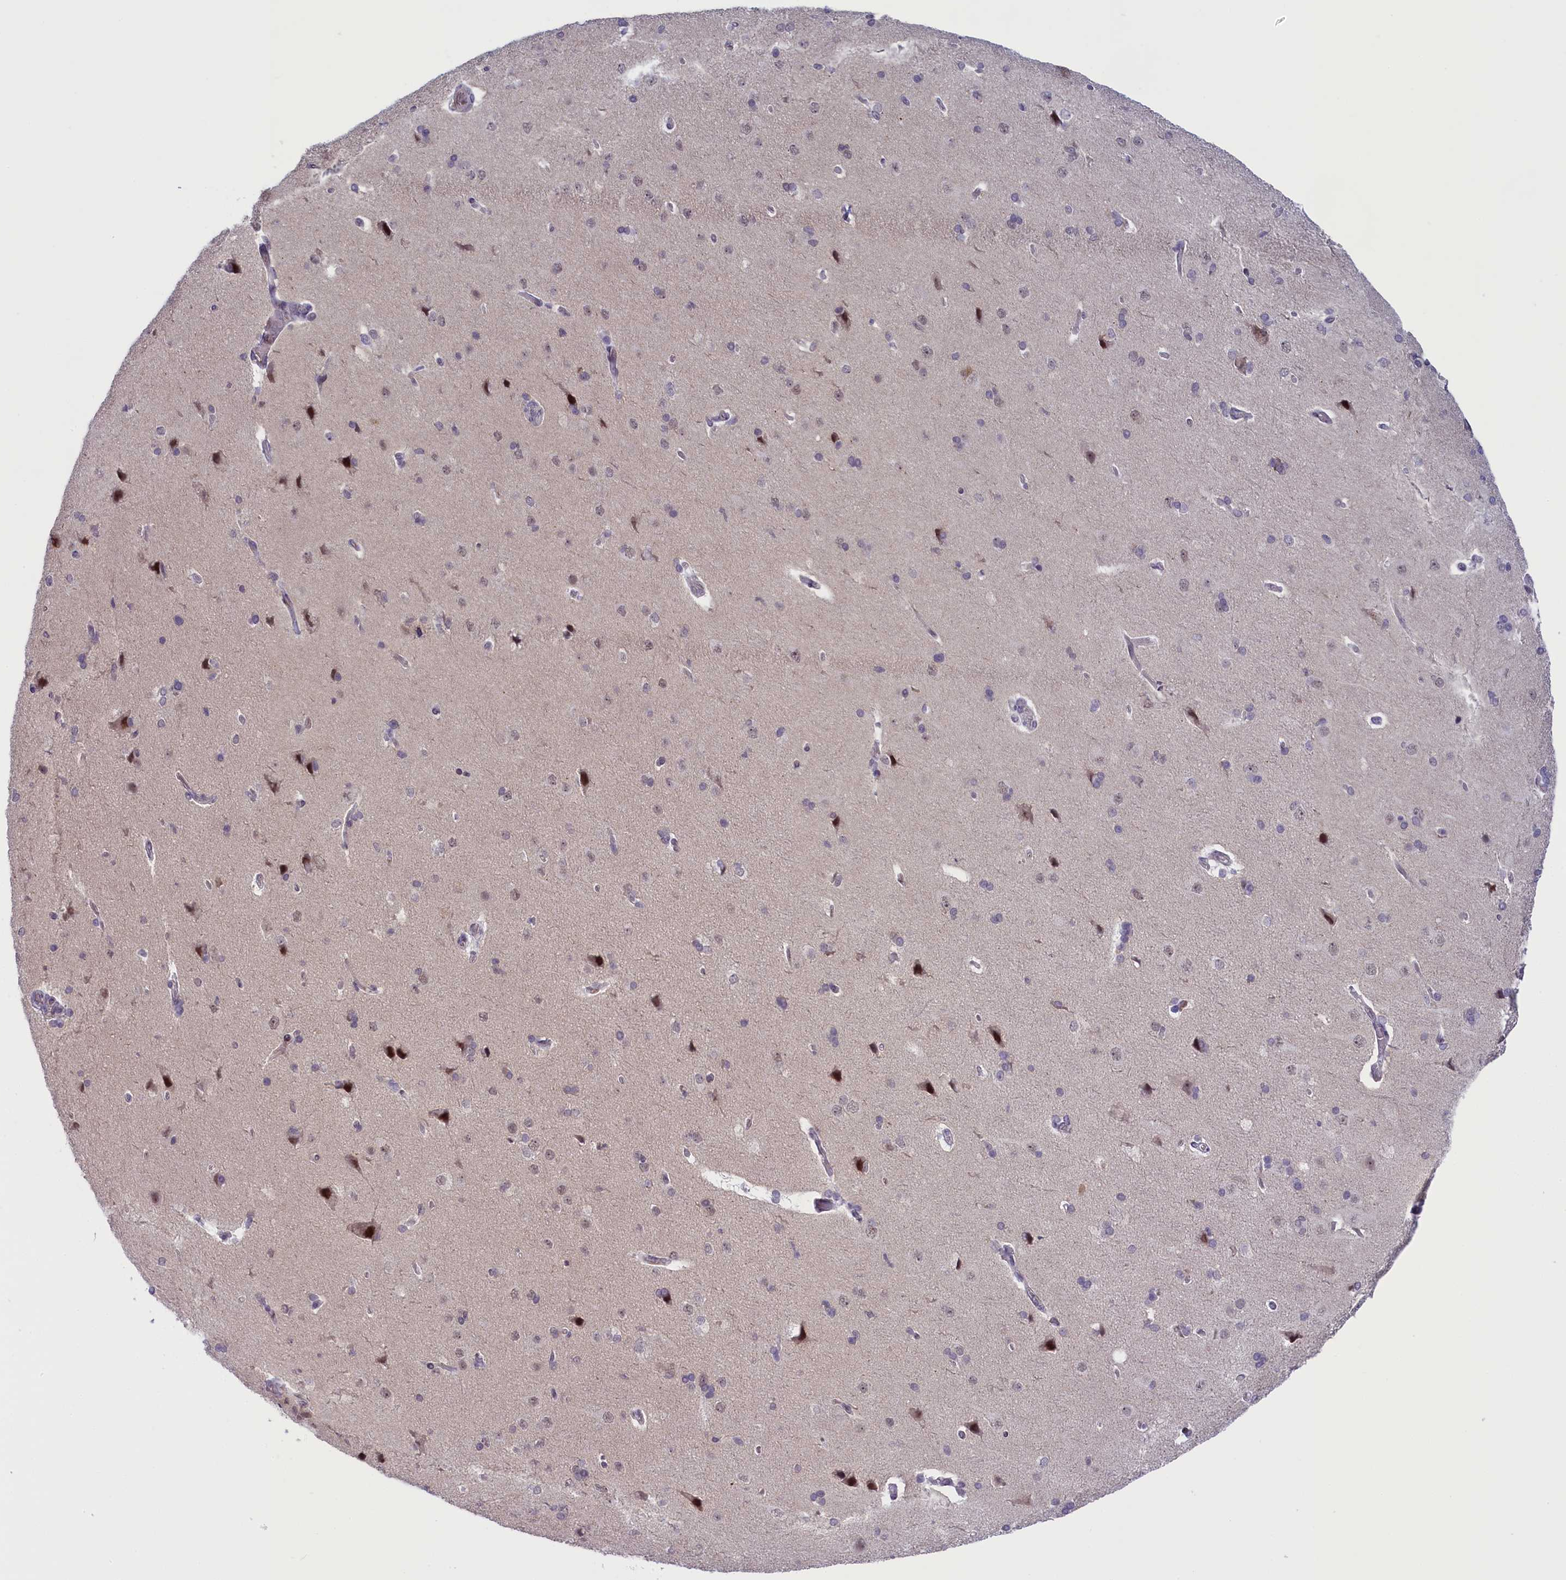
{"staining": {"intensity": "negative", "quantity": "none", "location": "none"}, "tissue": "cerebral cortex", "cell_type": "Endothelial cells", "image_type": "normal", "snomed": [{"axis": "morphology", "description": "Normal tissue, NOS"}, {"axis": "topography", "description": "Cerebral cortex"}], "caption": "An immunohistochemistry (IHC) photomicrograph of normal cerebral cortex is shown. There is no staining in endothelial cells of cerebral cortex.", "gene": "CRAMP1", "patient": {"sex": "male", "age": 62}}